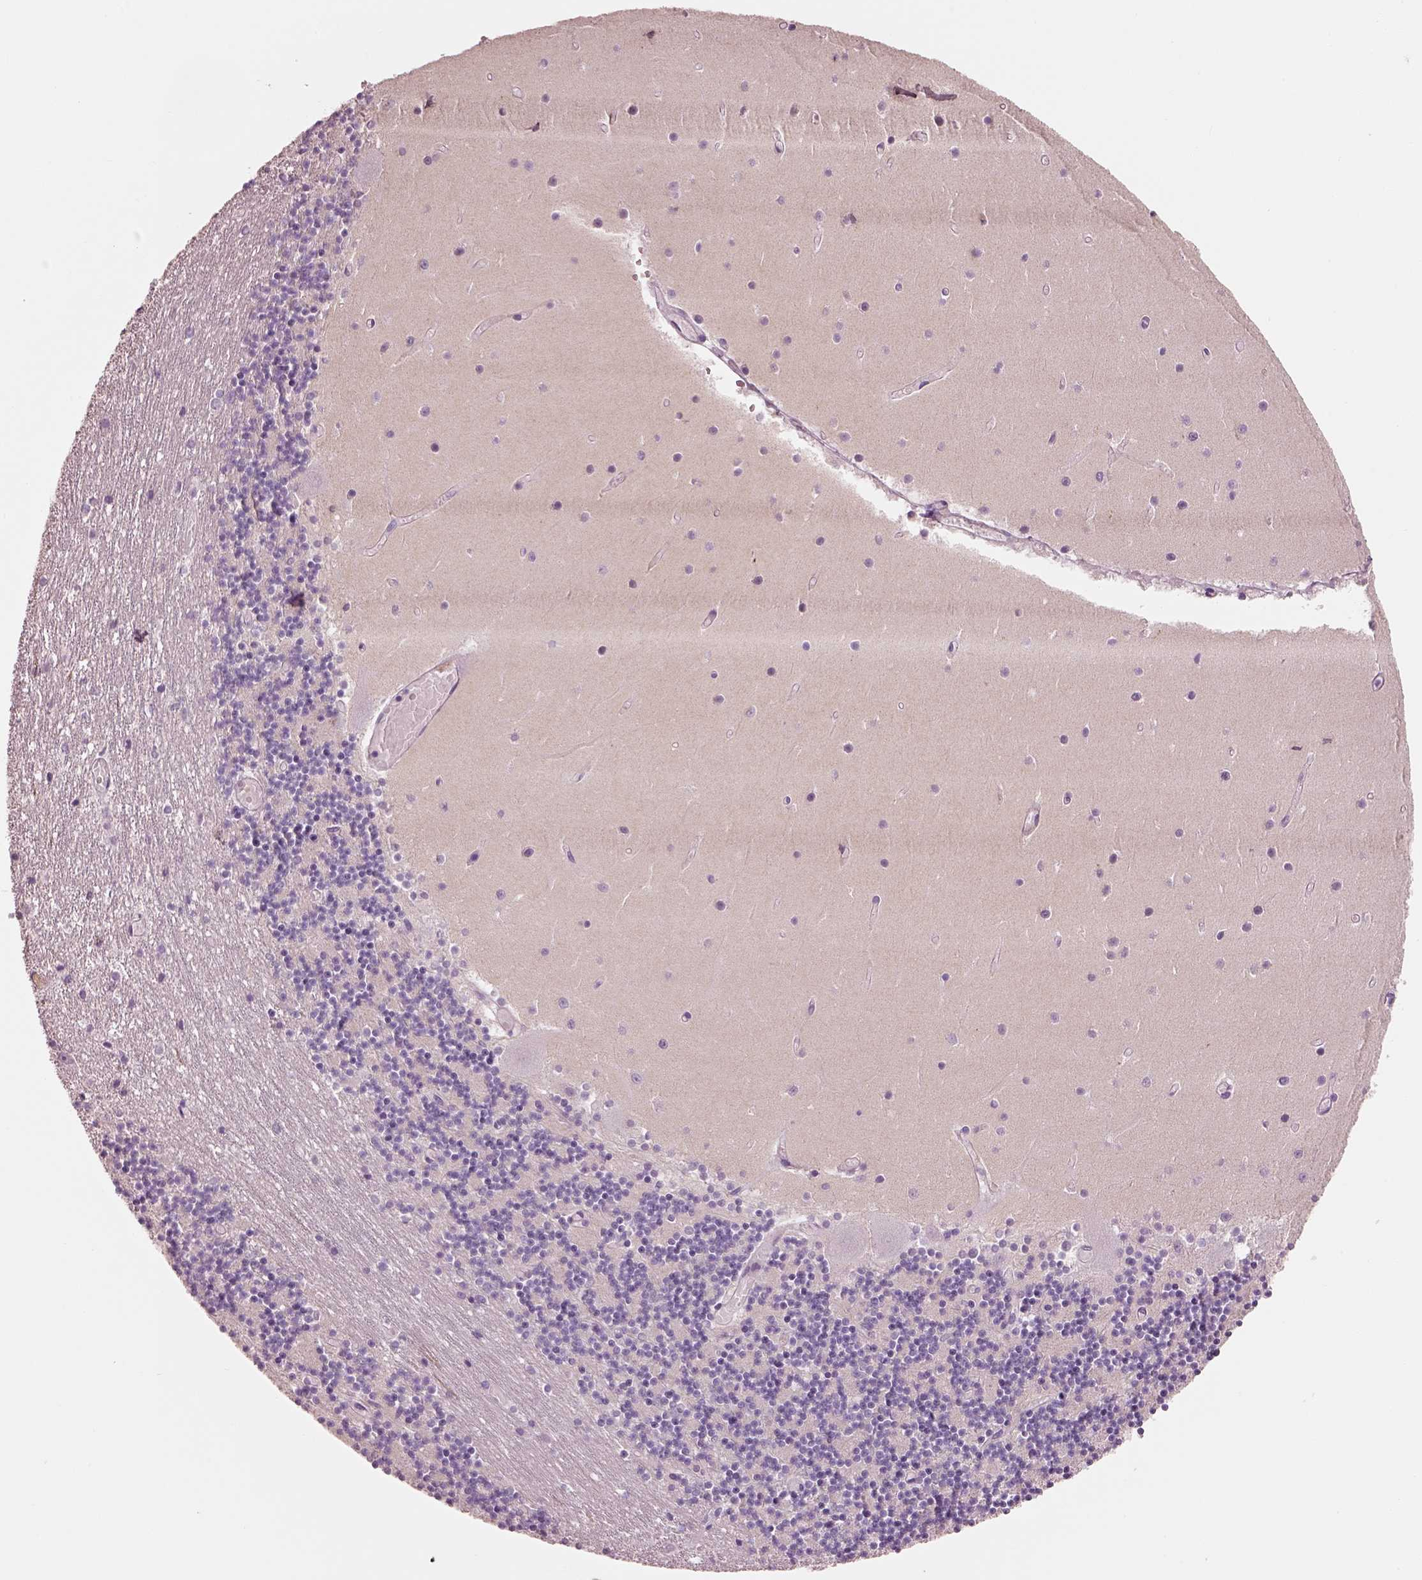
{"staining": {"intensity": "negative", "quantity": "none", "location": "none"}, "tissue": "cerebellum", "cell_type": "Cells in granular layer", "image_type": "normal", "snomed": [{"axis": "morphology", "description": "Normal tissue, NOS"}, {"axis": "topography", "description": "Cerebellum"}], "caption": "Immunohistochemistry (IHC) of benign human cerebellum reveals no expression in cells in granular layer.", "gene": "PNOC", "patient": {"sex": "female", "age": 28}}